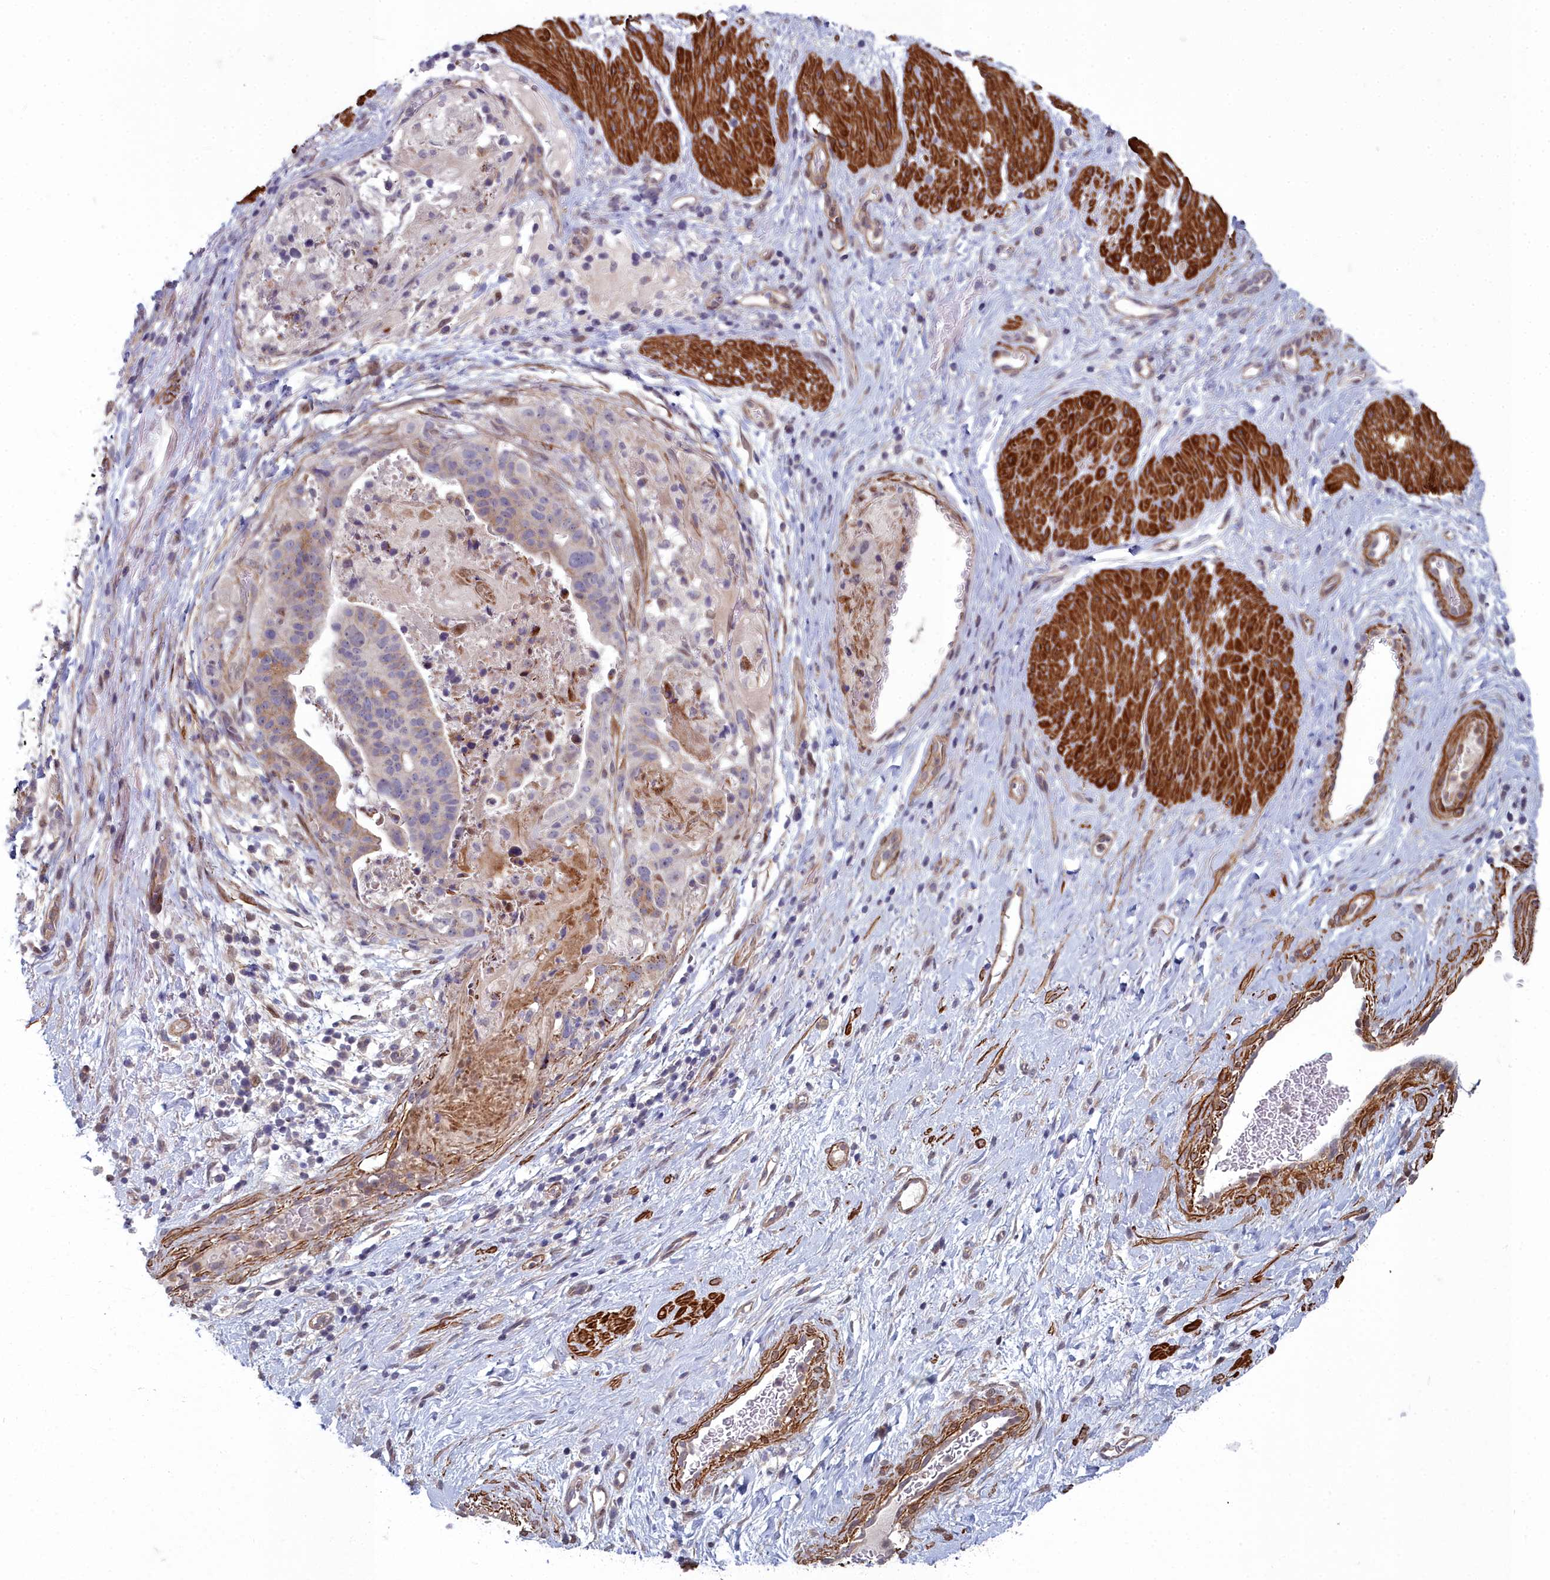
{"staining": {"intensity": "weak", "quantity": "25%-75%", "location": "cytoplasmic/membranous"}, "tissue": "stomach cancer", "cell_type": "Tumor cells", "image_type": "cancer", "snomed": [{"axis": "morphology", "description": "Adenocarcinoma, NOS"}, {"axis": "topography", "description": "Stomach"}], "caption": "High-magnification brightfield microscopy of adenocarcinoma (stomach) stained with DAB (brown) and counterstained with hematoxylin (blue). tumor cells exhibit weak cytoplasmic/membranous positivity is seen in about25%-75% of cells.", "gene": "ZNF626", "patient": {"sex": "male", "age": 48}}